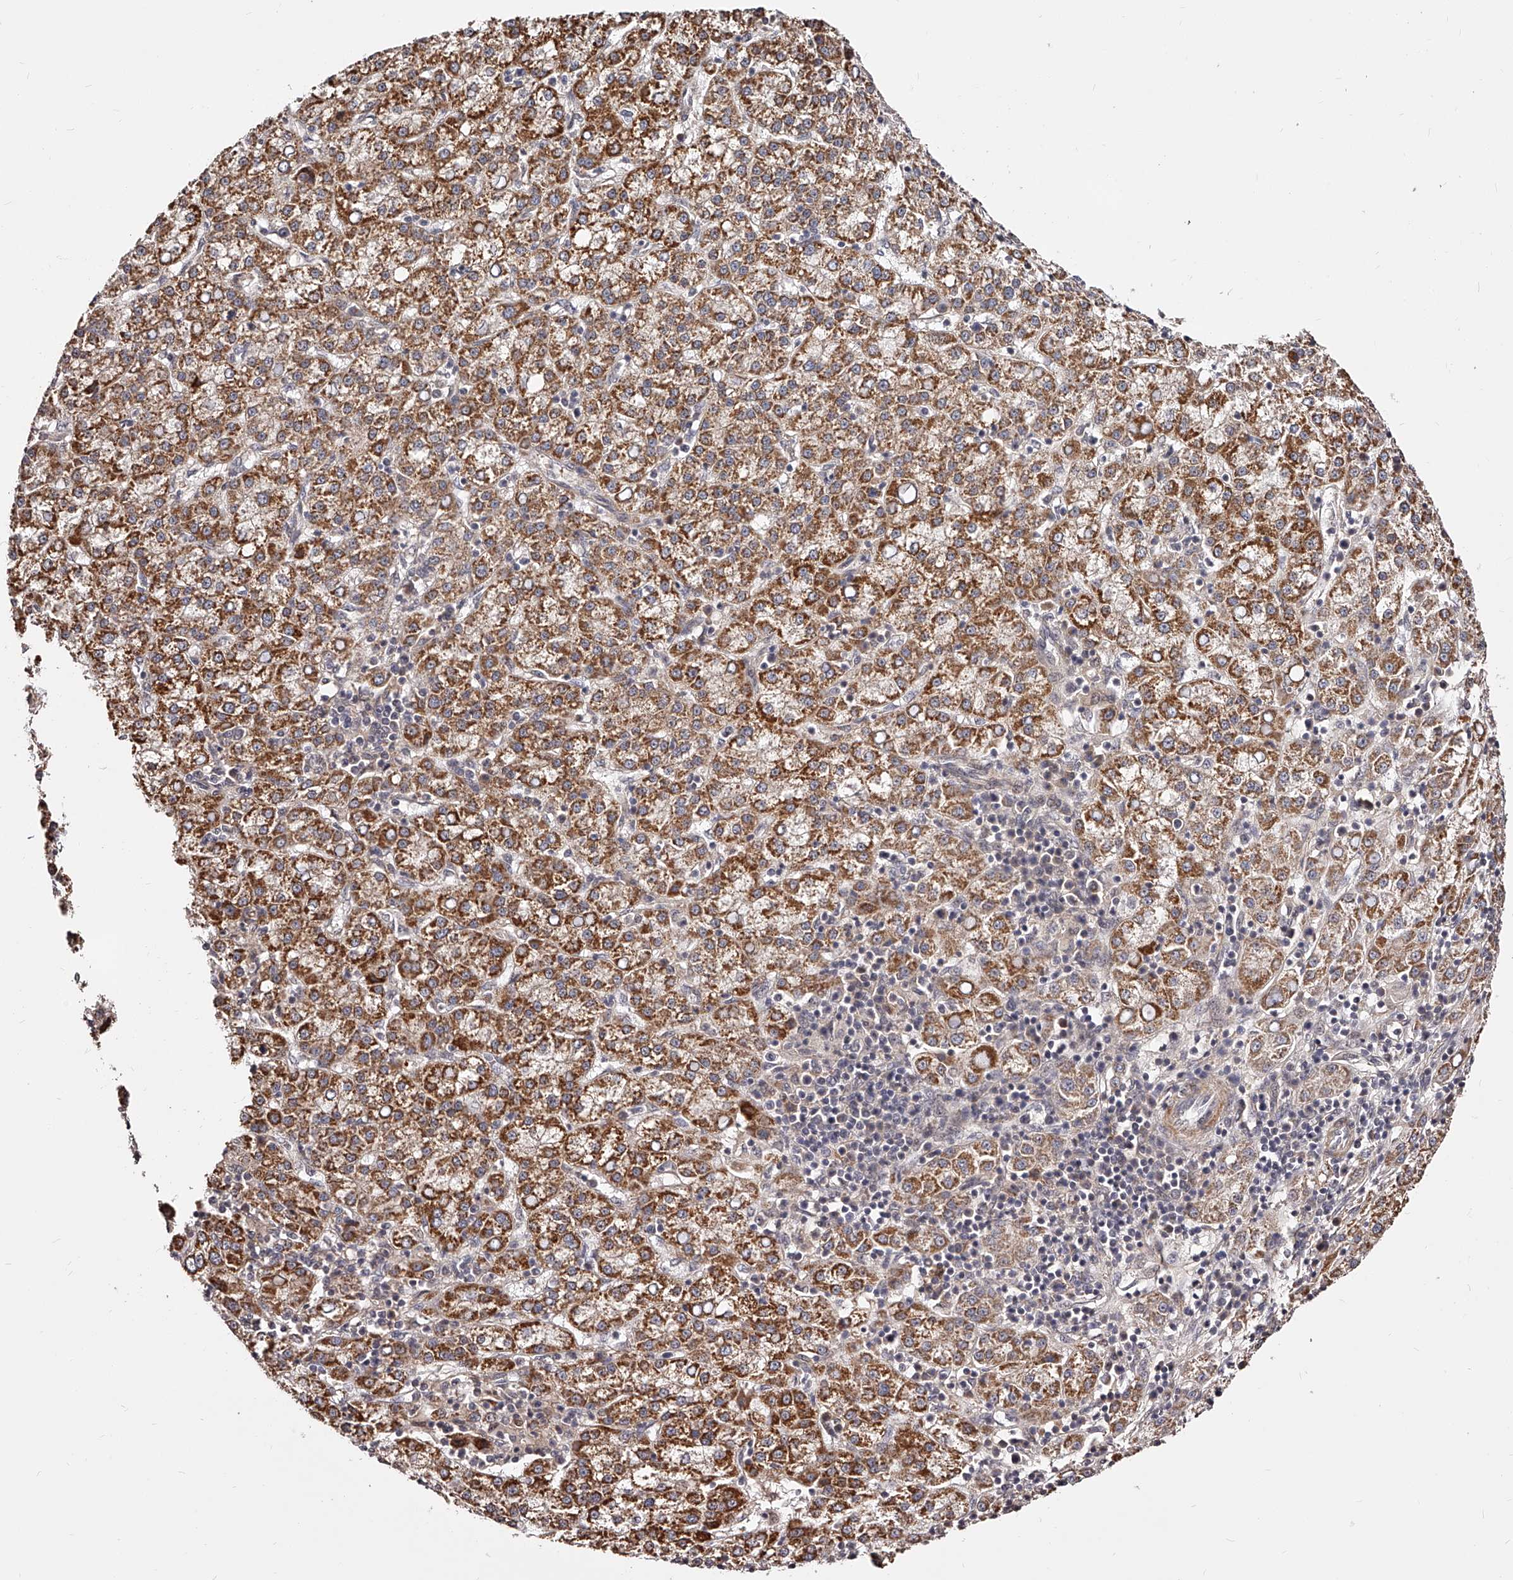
{"staining": {"intensity": "moderate", "quantity": ">75%", "location": "cytoplasmic/membranous"}, "tissue": "liver cancer", "cell_type": "Tumor cells", "image_type": "cancer", "snomed": [{"axis": "morphology", "description": "Carcinoma, Hepatocellular, NOS"}, {"axis": "topography", "description": "Liver"}], "caption": "An IHC micrograph of neoplastic tissue is shown. Protein staining in brown highlights moderate cytoplasmic/membranous positivity in hepatocellular carcinoma (liver) within tumor cells.", "gene": "ZNF502", "patient": {"sex": "female", "age": 58}}